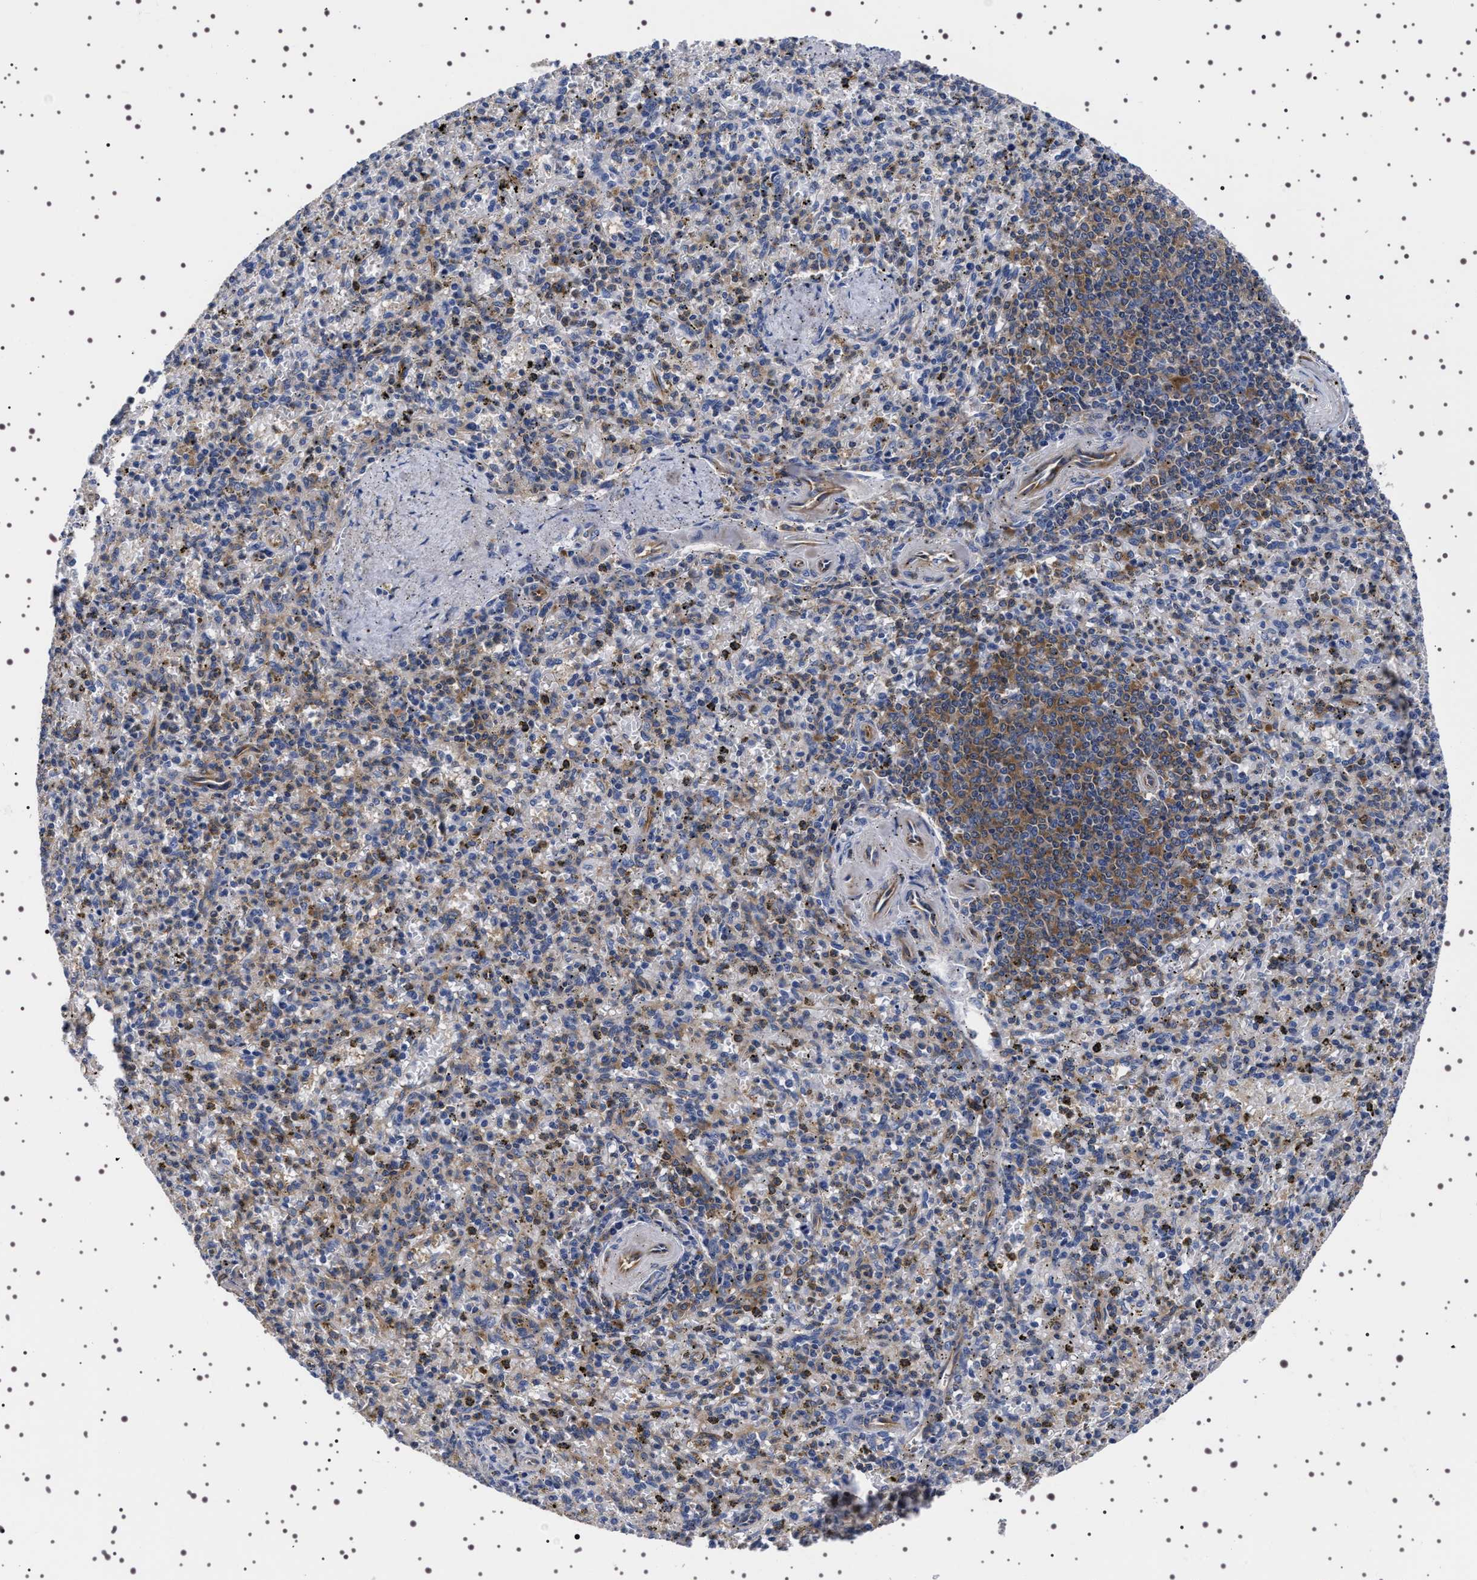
{"staining": {"intensity": "strong", "quantity": "<25%", "location": "cytoplasmic/membranous"}, "tissue": "spleen", "cell_type": "Cells in red pulp", "image_type": "normal", "snomed": [{"axis": "morphology", "description": "Normal tissue, NOS"}, {"axis": "topography", "description": "Spleen"}], "caption": "This photomicrograph reveals immunohistochemistry staining of benign human spleen, with medium strong cytoplasmic/membranous expression in about <25% of cells in red pulp.", "gene": "DARS1", "patient": {"sex": "male", "age": 72}}